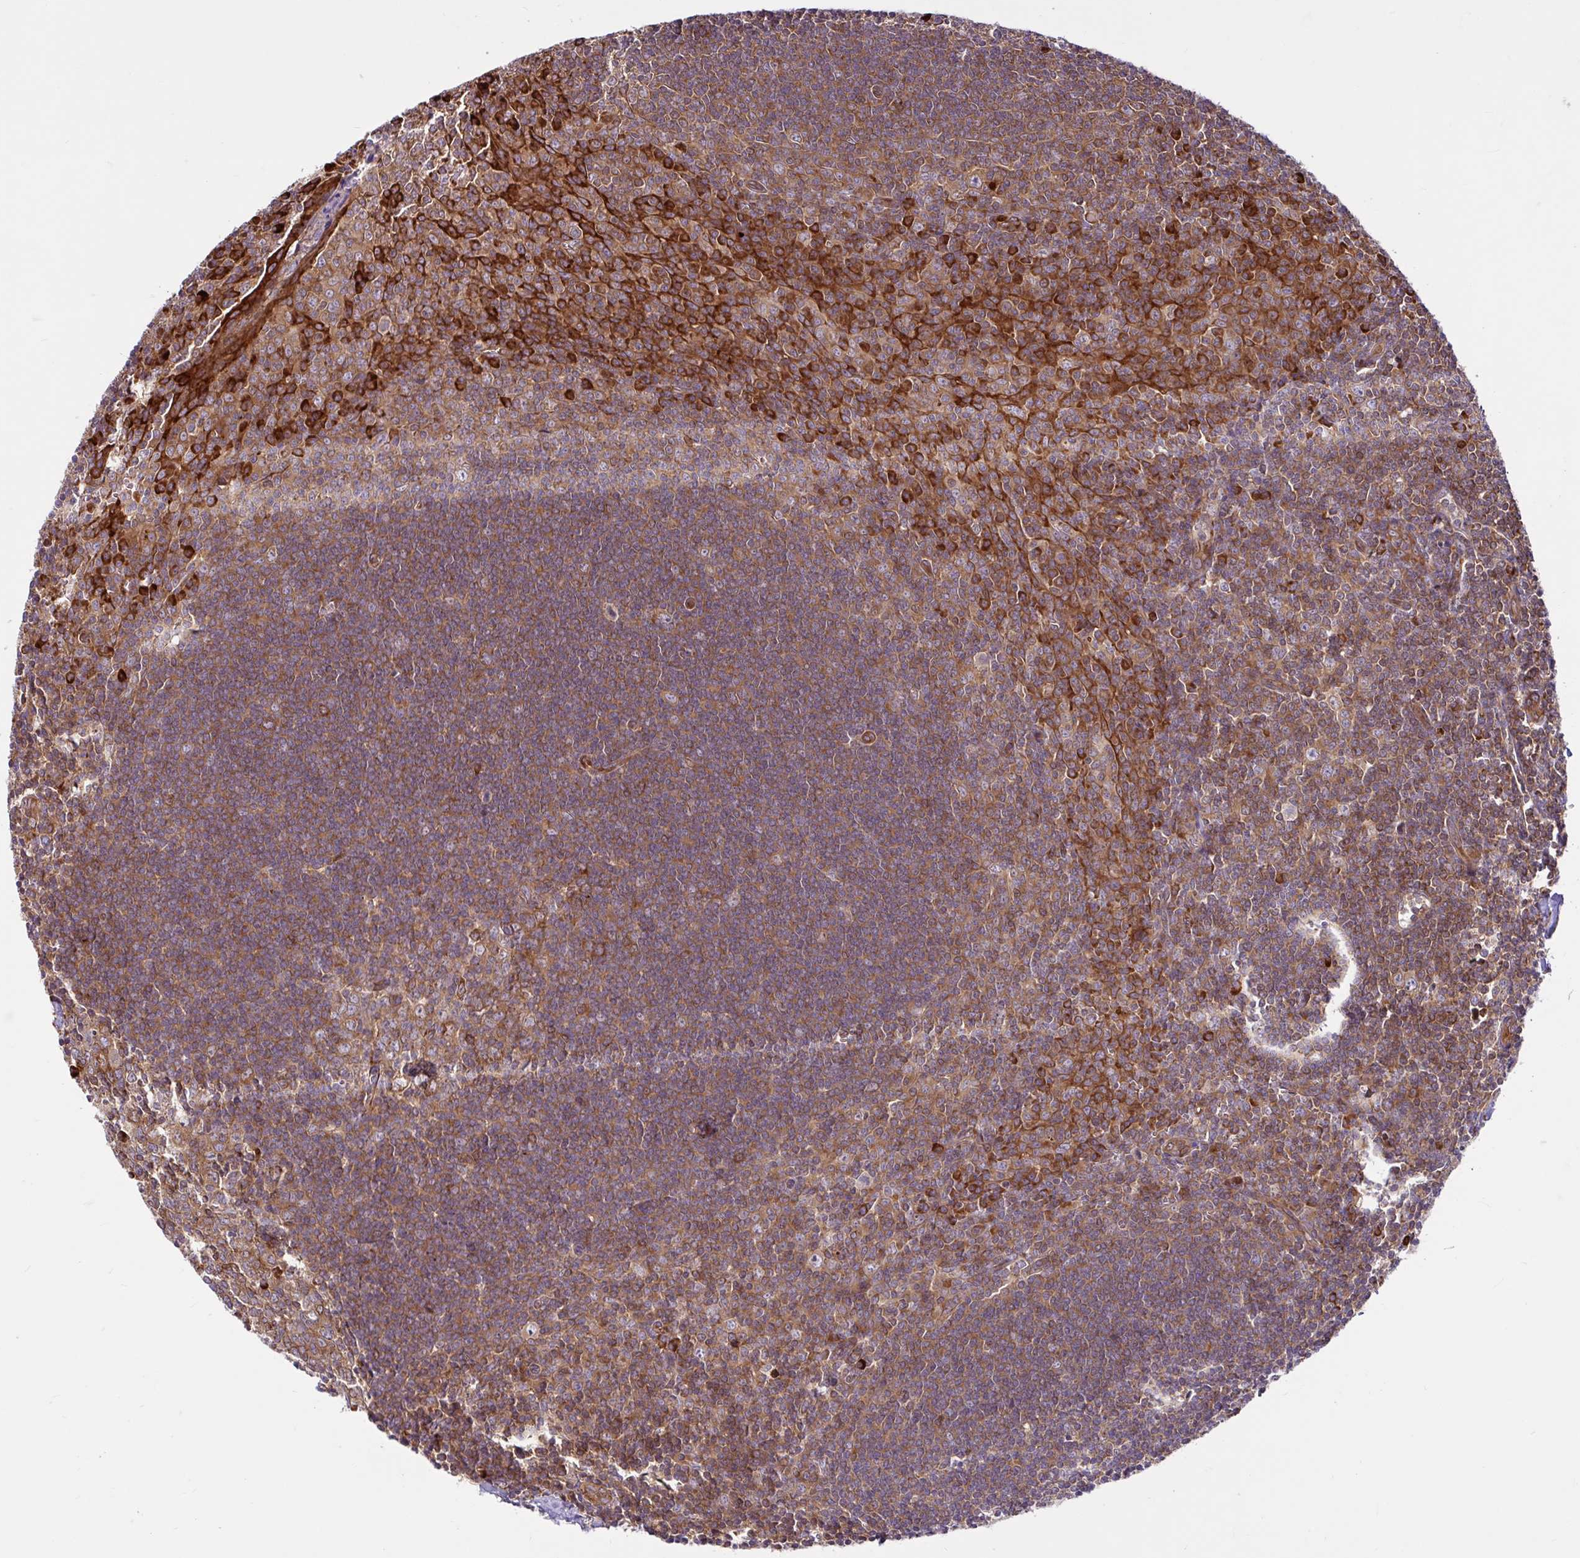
{"staining": {"intensity": "moderate", "quantity": "25%-75%", "location": "cytoplasmic/membranous"}, "tissue": "tonsil", "cell_type": "Germinal center cells", "image_type": "normal", "snomed": [{"axis": "morphology", "description": "Normal tissue, NOS"}, {"axis": "topography", "description": "Tonsil"}], "caption": "Immunohistochemical staining of normal human tonsil demonstrates medium levels of moderate cytoplasmic/membranous expression in about 25%-75% of germinal center cells. (Brightfield microscopy of DAB IHC at high magnification).", "gene": "NTPCR", "patient": {"sex": "male", "age": 27}}